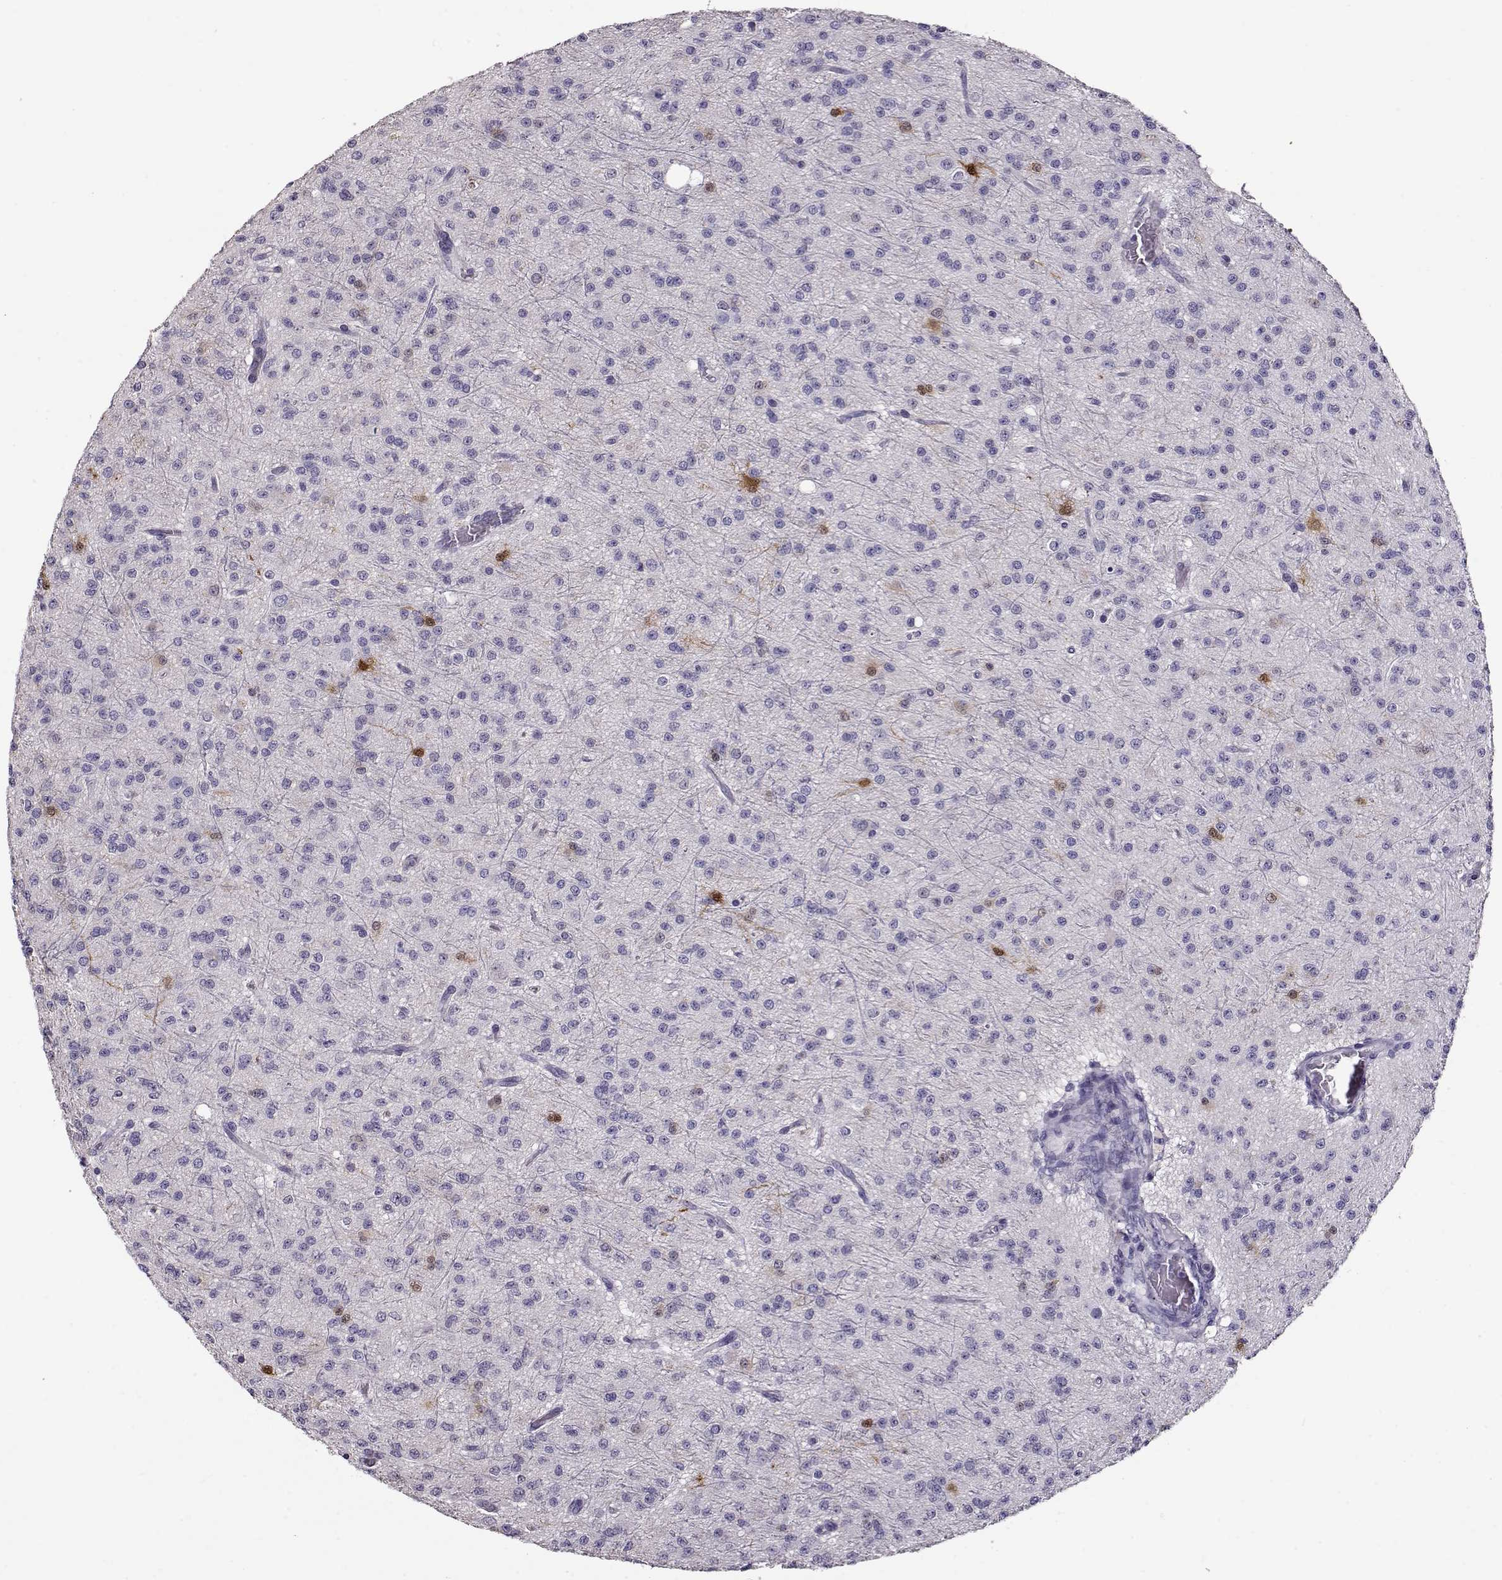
{"staining": {"intensity": "negative", "quantity": "none", "location": "none"}, "tissue": "glioma", "cell_type": "Tumor cells", "image_type": "cancer", "snomed": [{"axis": "morphology", "description": "Glioma, malignant, Low grade"}, {"axis": "topography", "description": "Brain"}], "caption": "Immunohistochemistry (IHC) histopathology image of low-grade glioma (malignant) stained for a protein (brown), which reveals no positivity in tumor cells. (DAB (3,3'-diaminobenzidine) IHC visualized using brightfield microscopy, high magnification).", "gene": "CCR8", "patient": {"sex": "male", "age": 27}}